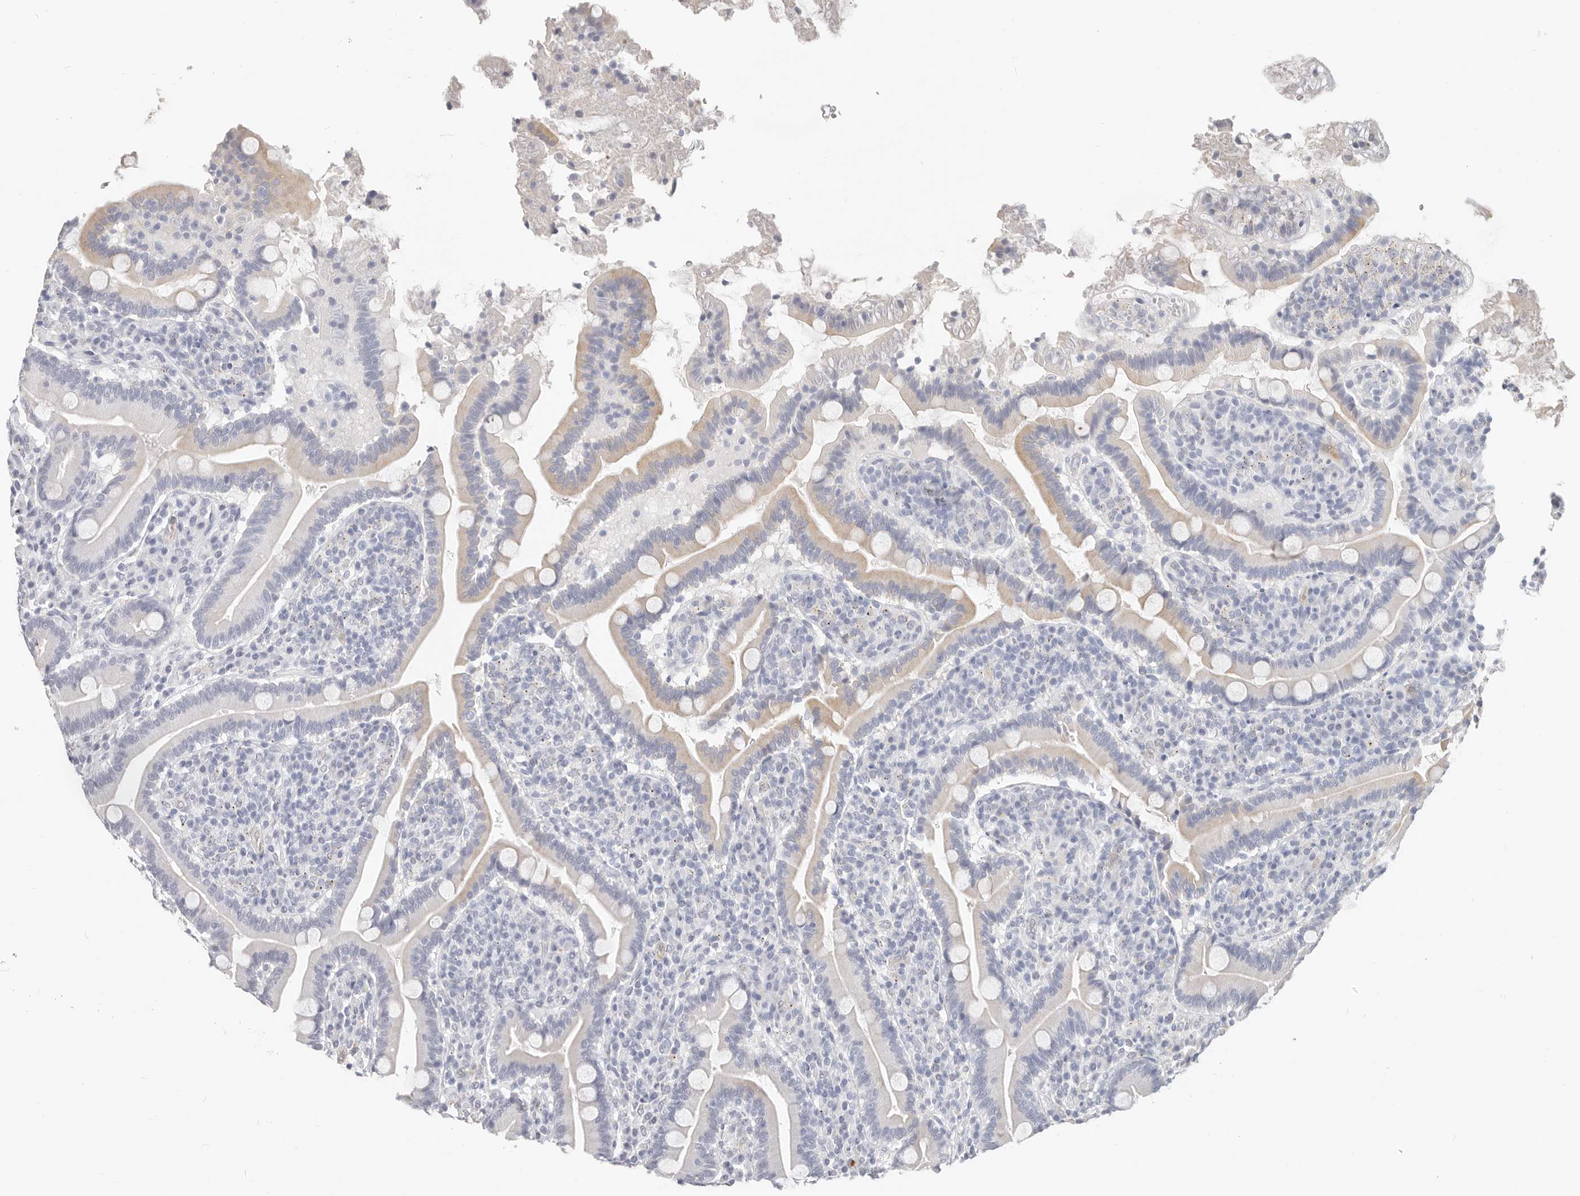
{"staining": {"intensity": "weak", "quantity": "<25%", "location": "cytoplasmic/membranous"}, "tissue": "duodenum", "cell_type": "Glandular cells", "image_type": "normal", "snomed": [{"axis": "morphology", "description": "Normal tissue, NOS"}, {"axis": "topography", "description": "Duodenum"}], "caption": "Immunohistochemistry of benign human duodenum reveals no expression in glandular cells.", "gene": "ZRANB1", "patient": {"sex": "male", "age": 35}}